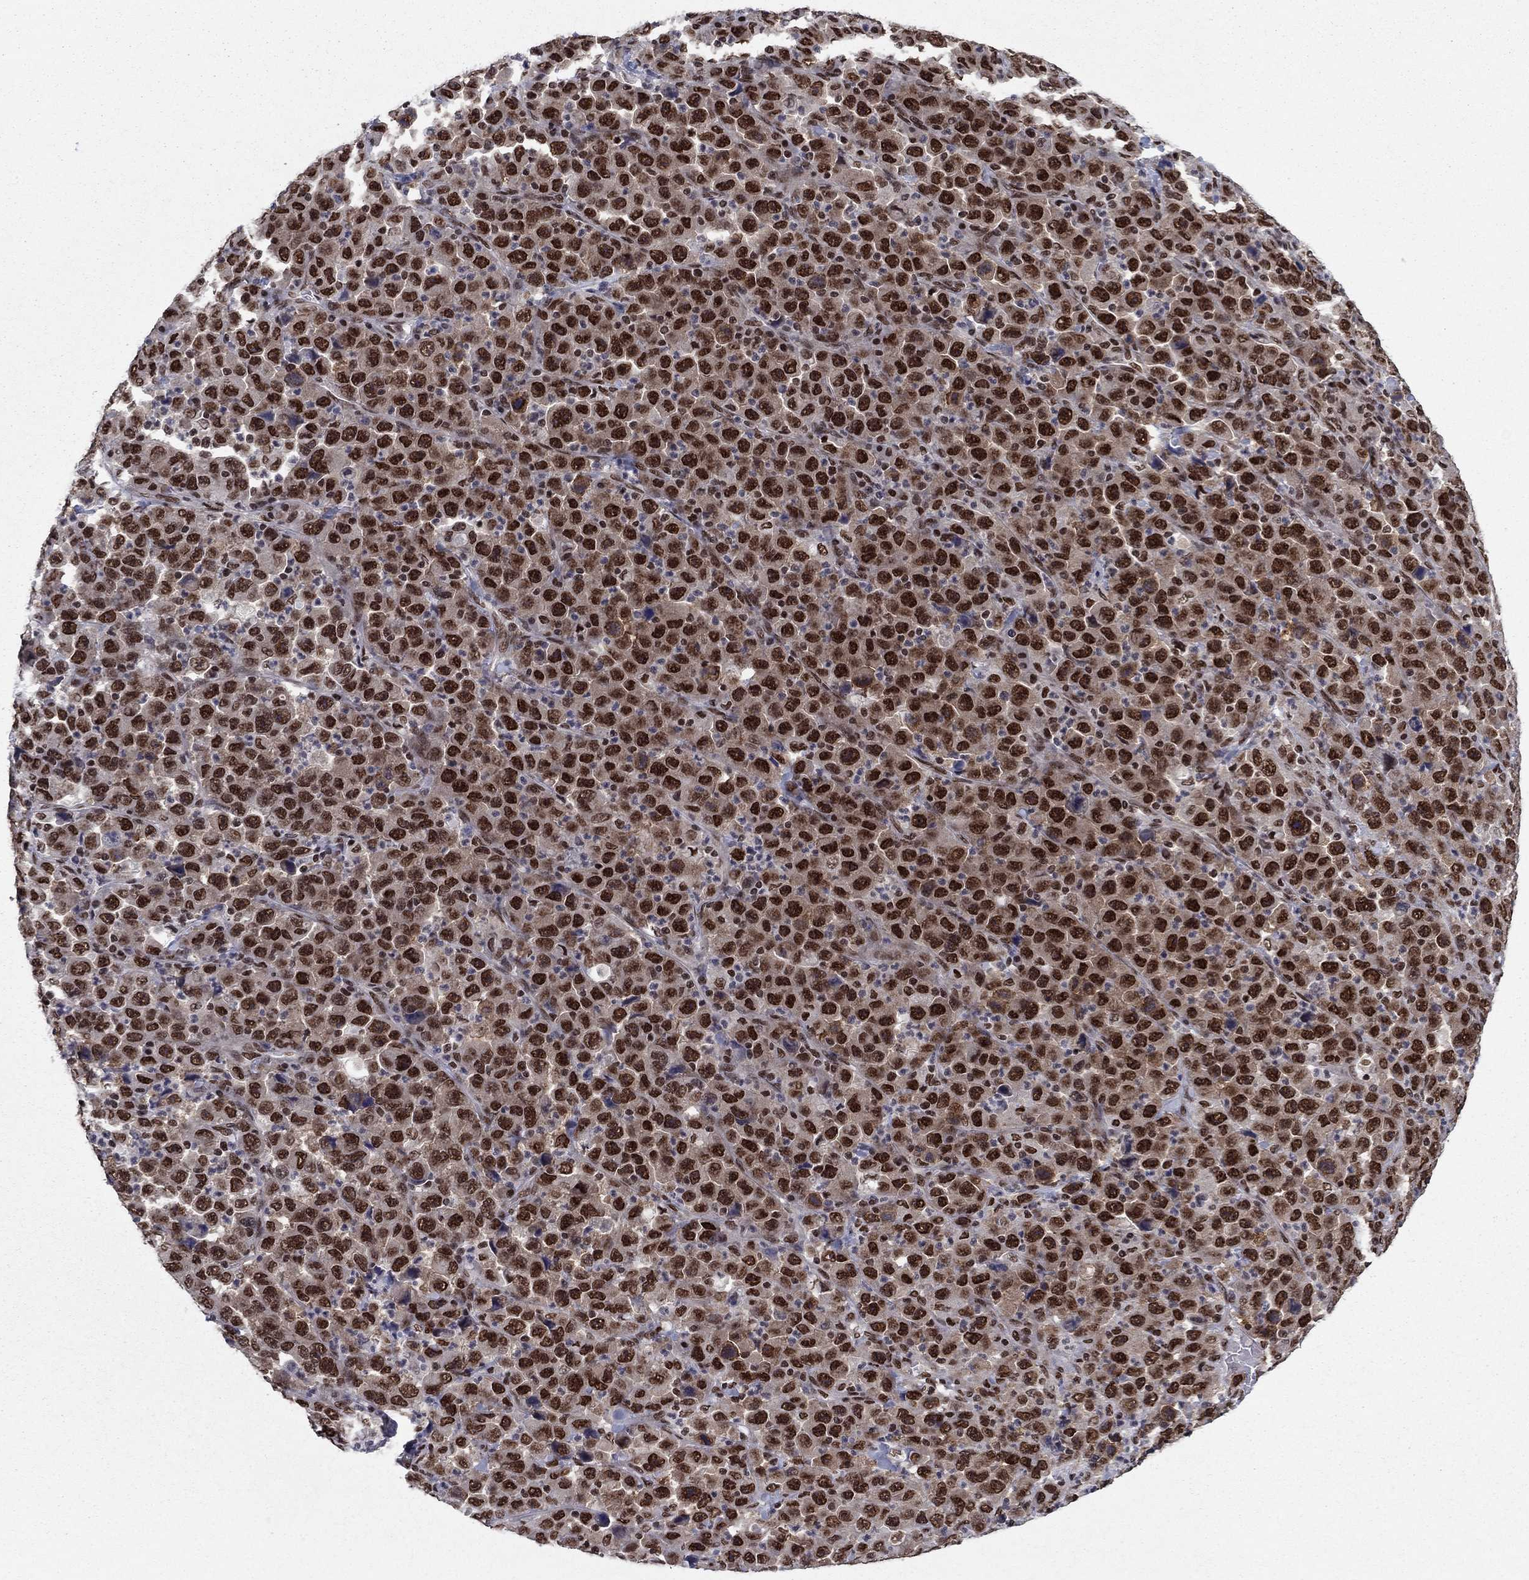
{"staining": {"intensity": "strong", "quantity": ">75%", "location": "nuclear"}, "tissue": "stomach cancer", "cell_type": "Tumor cells", "image_type": "cancer", "snomed": [{"axis": "morphology", "description": "Normal tissue, NOS"}, {"axis": "morphology", "description": "Adenocarcinoma, NOS"}, {"axis": "topography", "description": "Stomach, upper"}, {"axis": "topography", "description": "Stomach"}], "caption": "Tumor cells display high levels of strong nuclear staining in approximately >75% of cells in stomach cancer (adenocarcinoma). The staining is performed using DAB (3,3'-diaminobenzidine) brown chromogen to label protein expression. The nuclei are counter-stained blue using hematoxylin.", "gene": "USP54", "patient": {"sex": "male", "age": 59}}